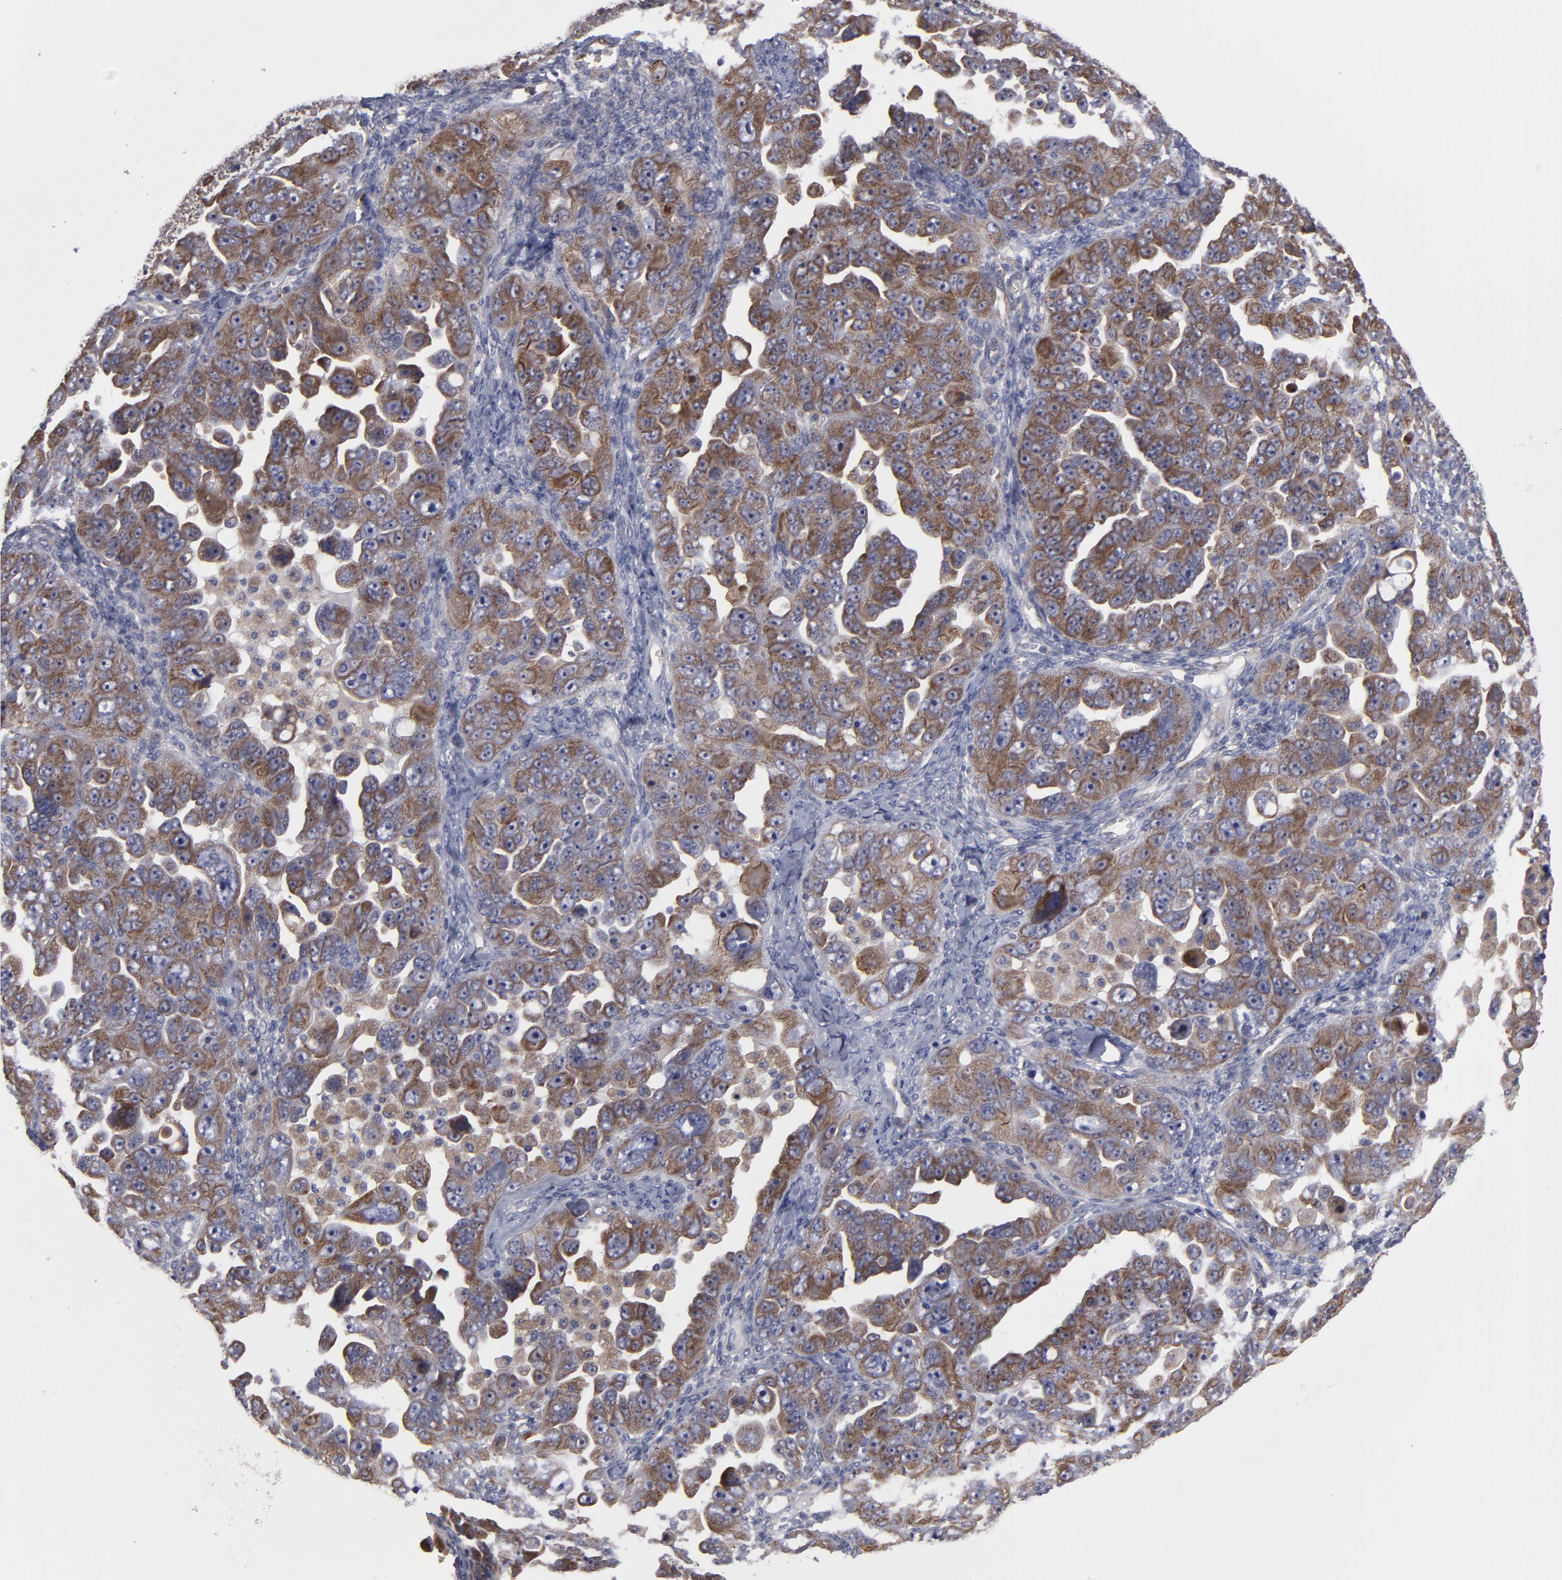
{"staining": {"intensity": "moderate", "quantity": ">75%", "location": "cytoplasmic/membranous"}, "tissue": "ovarian cancer", "cell_type": "Tumor cells", "image_type": "cancer", "snomed": [{"axis": "morphology", "description": "Cystadenocarcinoma, serous, NOS"}, {"axis": "topography", "description": "Ovary"}], "caption": "Brown immunohistochemical staining in ovarian cancer (serous cystadenocarcinoma) reveals moderate cytoplasmic/membranous expression in approximately >75% of tumor cells.", "gene": "SND1", "patient": {"sex": "female", "age": 66}}